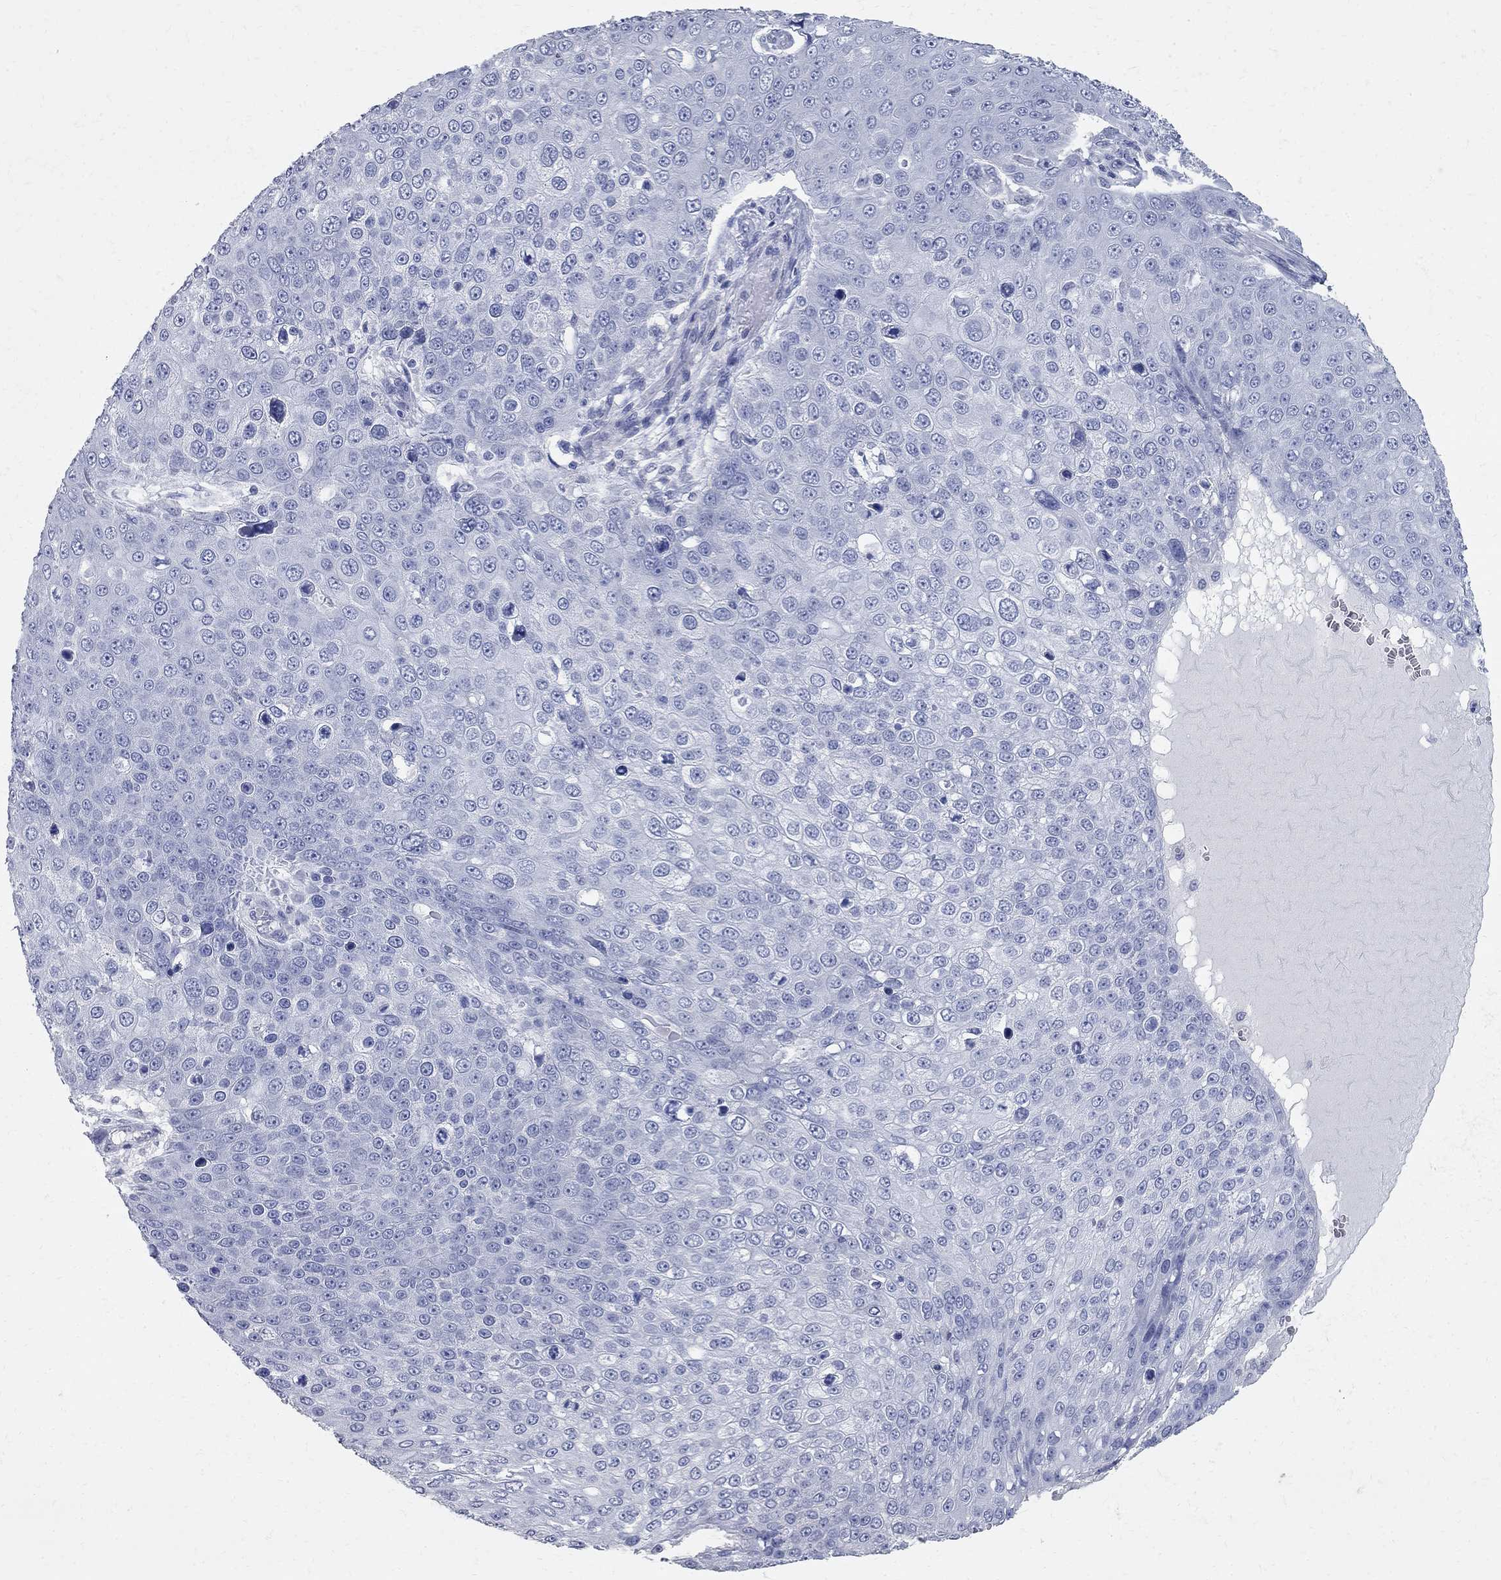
{"staining": {"intensity": "negative", "quantity": "none", "location": "none"}, "tissue": "skin cancer", "cell_type": "Tumor cells", "image_type": "cancer", "snomed": [{"axis": "morphology", "description": "Squamous cell carcinoma, NOS"}, {"axis": "topography", "description": "Skin"}], "caption": "There is no significant expression in tumor cells of squamous cell carcinoma (skin). (Stains: DAB IHC with hematoxylin counter stain, Microscopy: brightfield microscopy at high magnification).", "gene": "BPIFB1", "patient": {"sex": "male", "age": 71}}